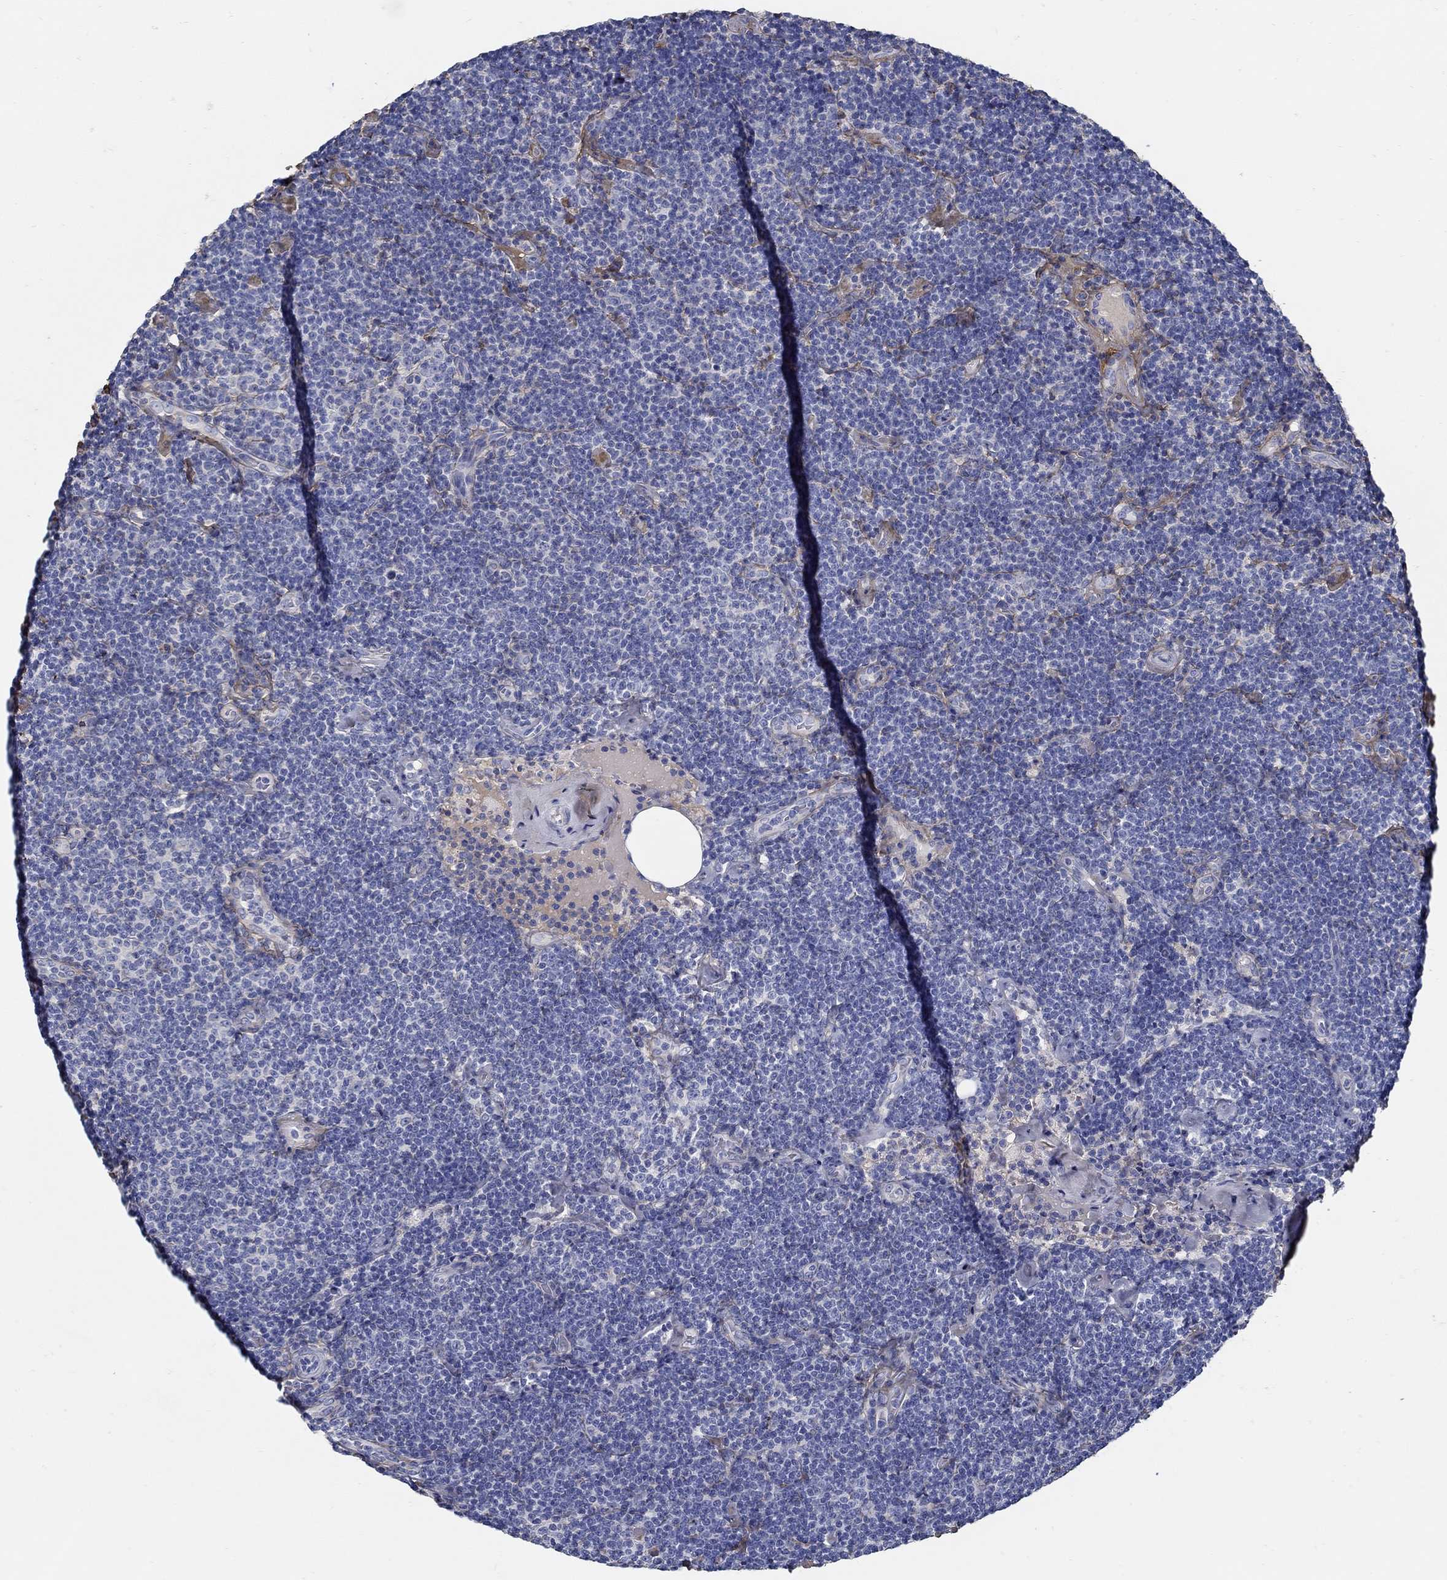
{"staining": {"intensity": "negative", "quantity": "none", "location": "none"}, "tissue": "lymphoma", "cell_type": "Tumor cells", "image_type": "cancer", "snomed": [{"axis": "morphology", "description": "Malignant lymphoma, non-Hodgkin's type, Low grade"}, {"axis": "topography", "description": "Lymph node"}], "caption": "IHC photomicrograph of human lymphoma stained for a protein (brown), which displays no staining in tumor cells.", "gene": "TGFBI", "patient": {"sex": "male", "age": 81}}